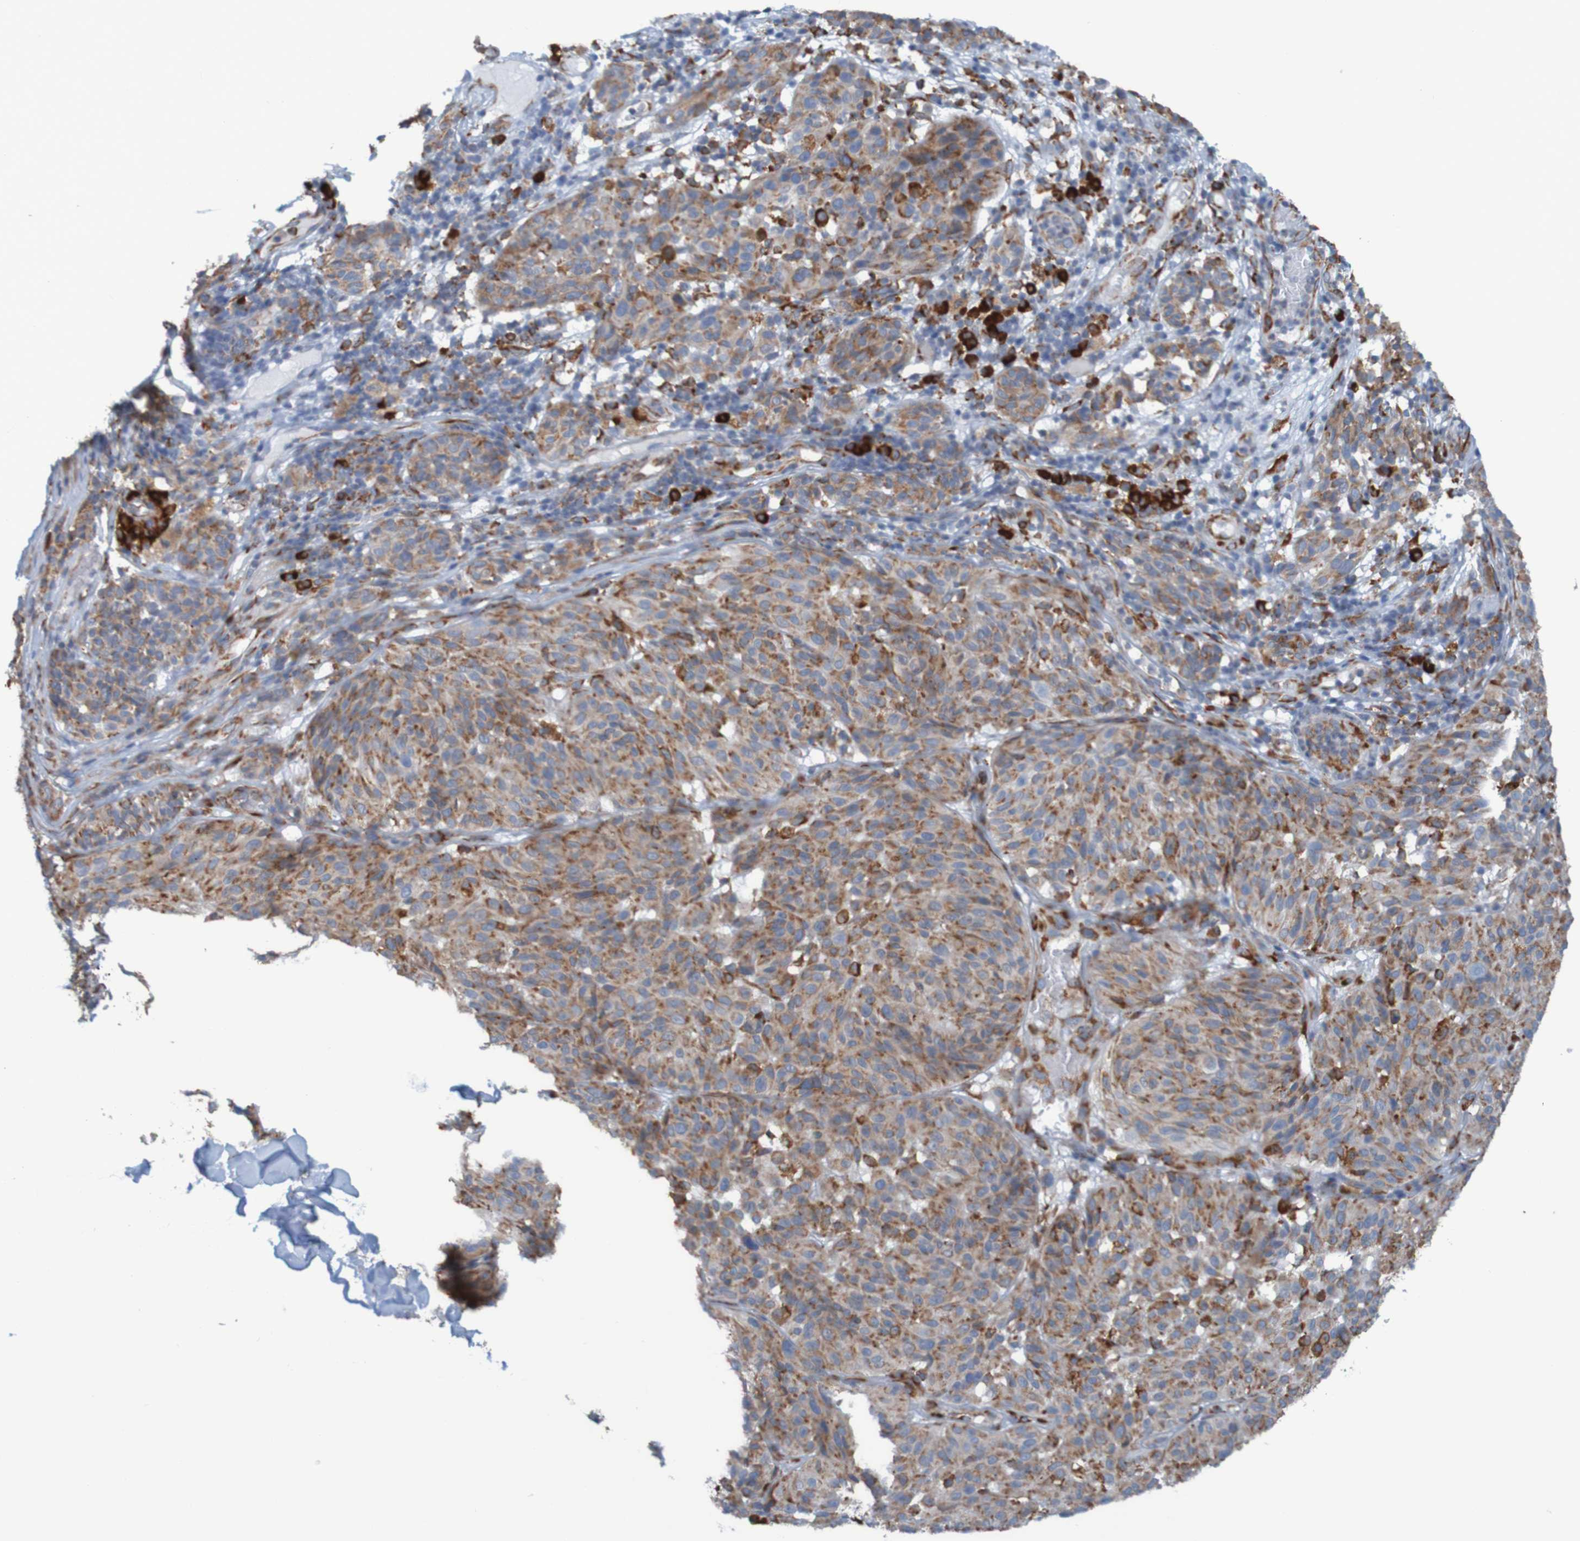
{"staining": {"intensity": "weak", "quantity": ">75%", "location": "cytoplasmic/membranous"}, "tissue": "melanoma", "cell_type": "Tumor cells", "image_type": "cancer", "snomed": [{"axis": "morphology", "description": "Malignant melanoma, NOS"}, {"axis": "topography", "description": "Skin"}], "caption": "Malignant melanoma stained with a brown dye reveals weak cytoplasmic/membranous positive staining in about >75% of tumor cells.", "gene": "SSR1", "patient": {"sex": "female", "age": 46}}